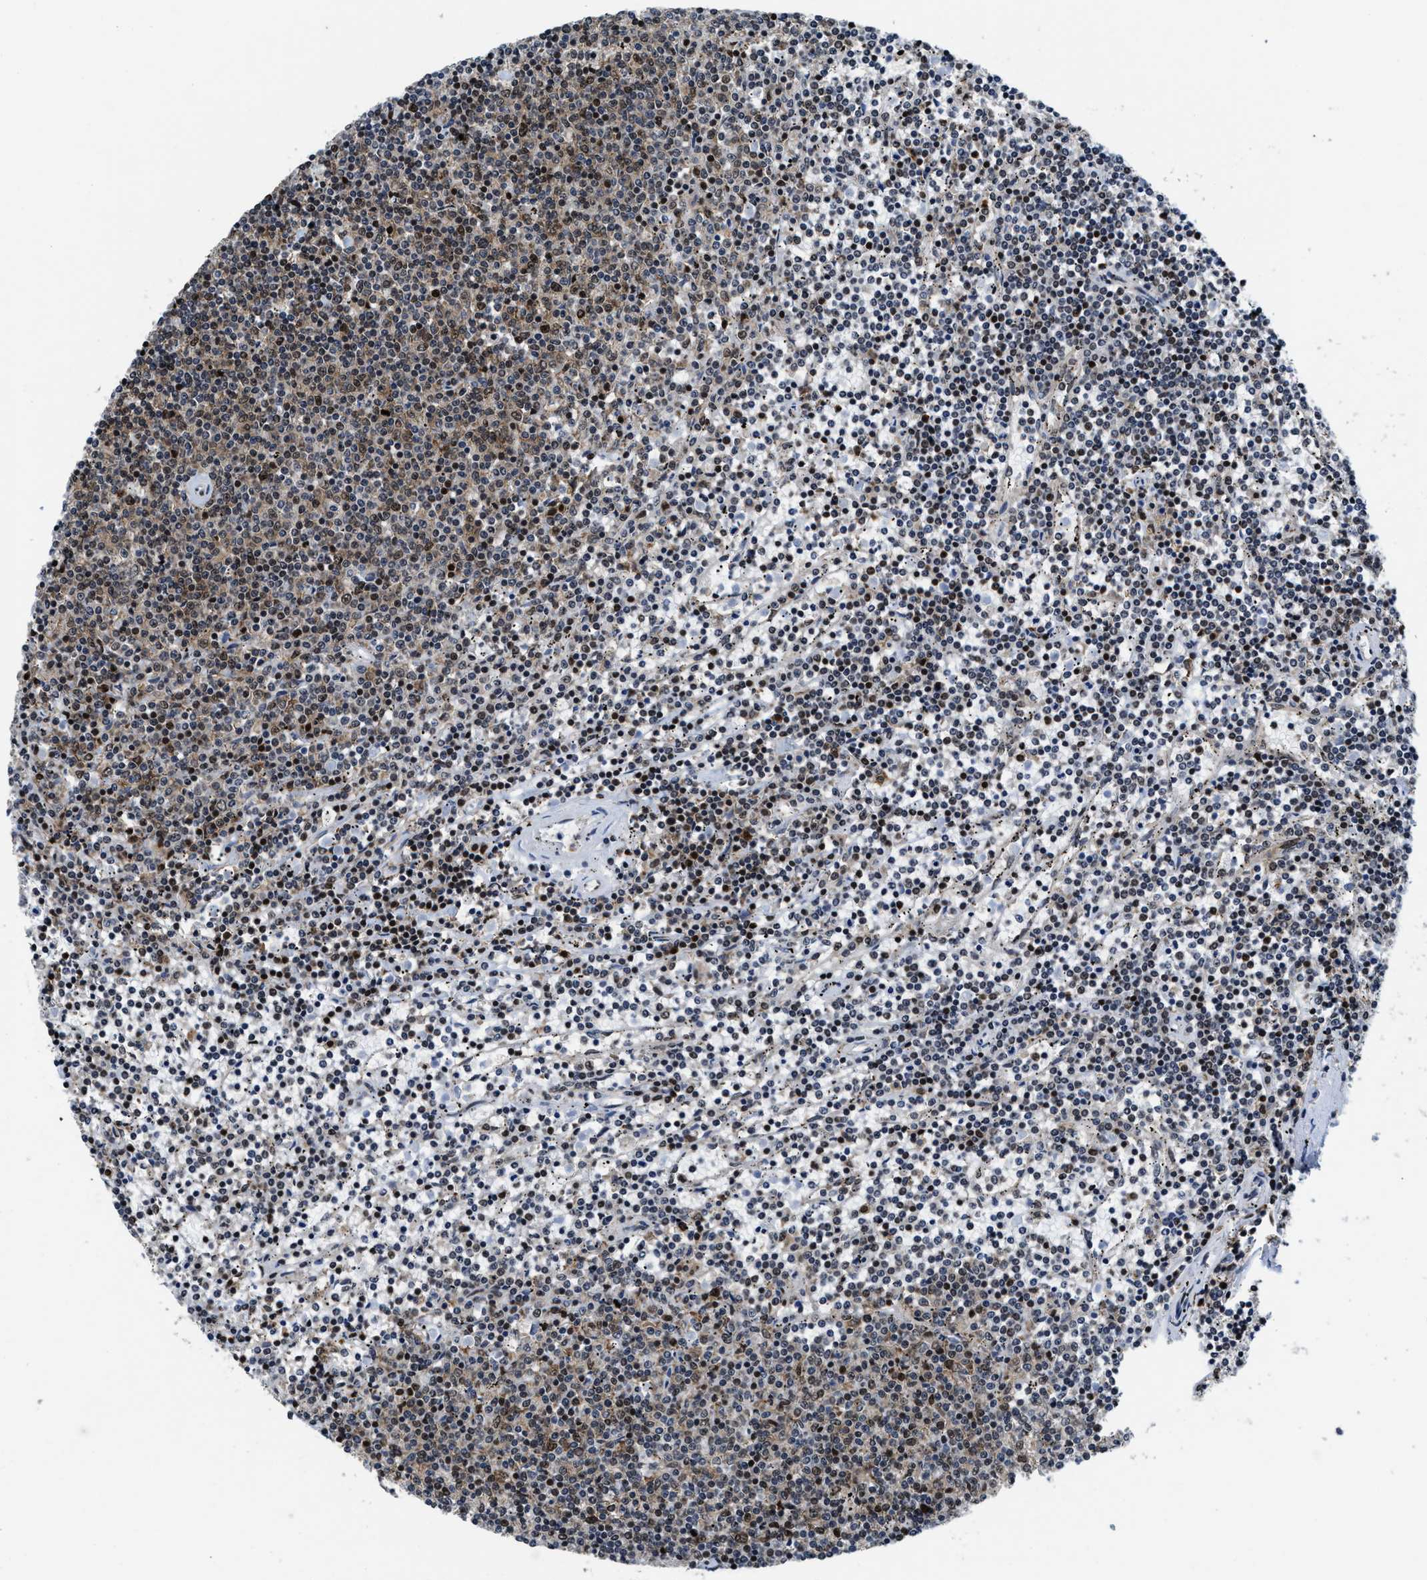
{"staining": {"intensity": "weak", "quantity": "25%-75%", "location": "cytoplasmic/membranous,nuclear"}, "tissue": "lymphoma", "cell_type": "Tumor cells", "image_type": "cancer", "snomed": [{"axis": "morphology", "description": "Malignant lymphoma, non-Hodgkin's type, Low grade"}, {"axis": "topography", "description": "Spleen"}], "caption": "A low amount of weak cytoplasmic/membranous and nuclear staining is appreciated in about 25%-75% of tumor cells in lymphoma tissue.", "gene": "SUPT16H", "patient": {"sex": "female", "age": 50}}